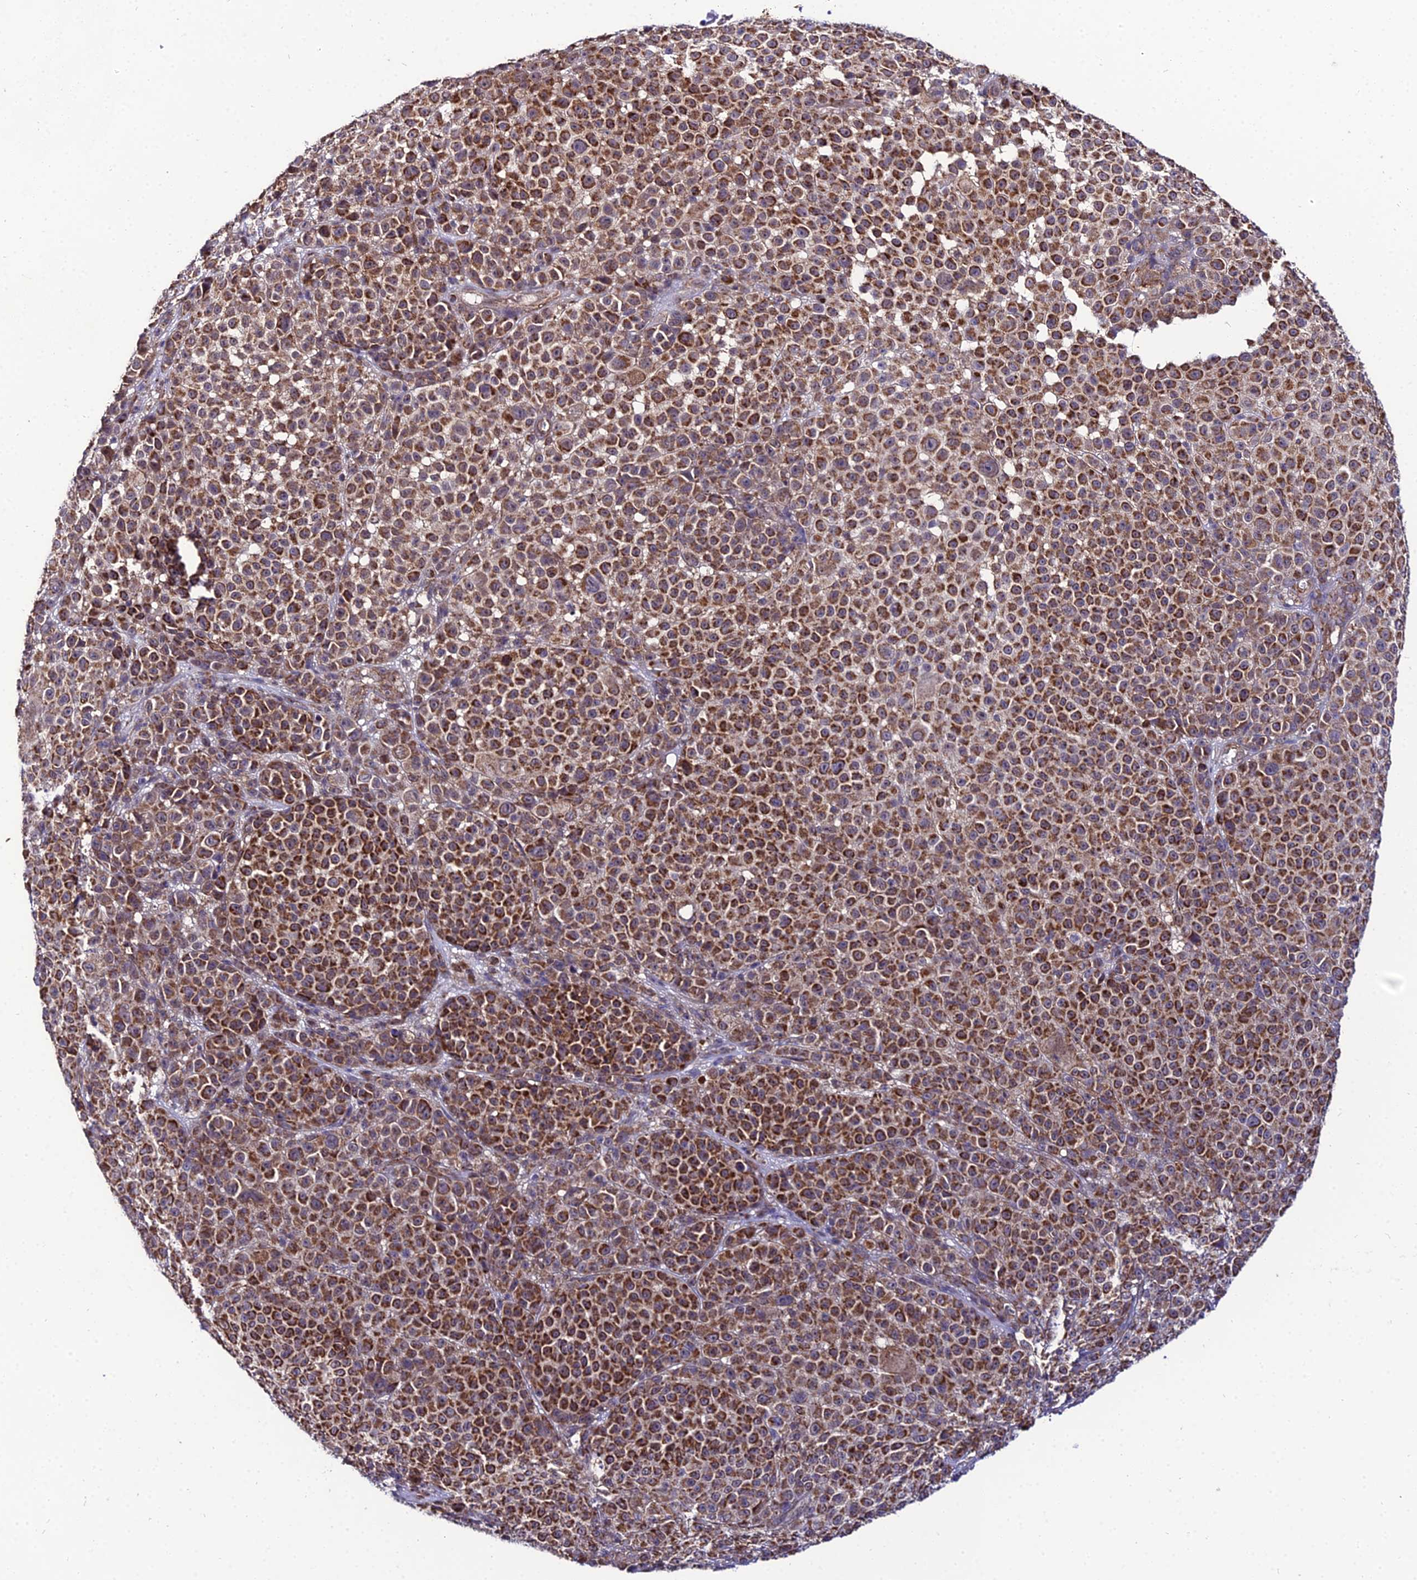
{"staining": {"intensity": "strong", "quantity": ">75%", "location": "cytoplasmic/membranous"}, "tissue": "melanoma", "cell_type": "Tumor cells", "image_type": "cancer", "snomed": [{"axis": "morphology", "description": "Malignant melanoma, NOS"}, {"axis": "topography", "description": "Skin"}], "caption": "Immunohistochemistry of melanoma demonstrates high levels of strong cytoplasmic/membranous positivity in about >75% of tumor cells. The protein is shown in brown color, while the nuclei are stained blue.", "gene": "PSMD2", "patient": {"sex": "female", "age": 94}}